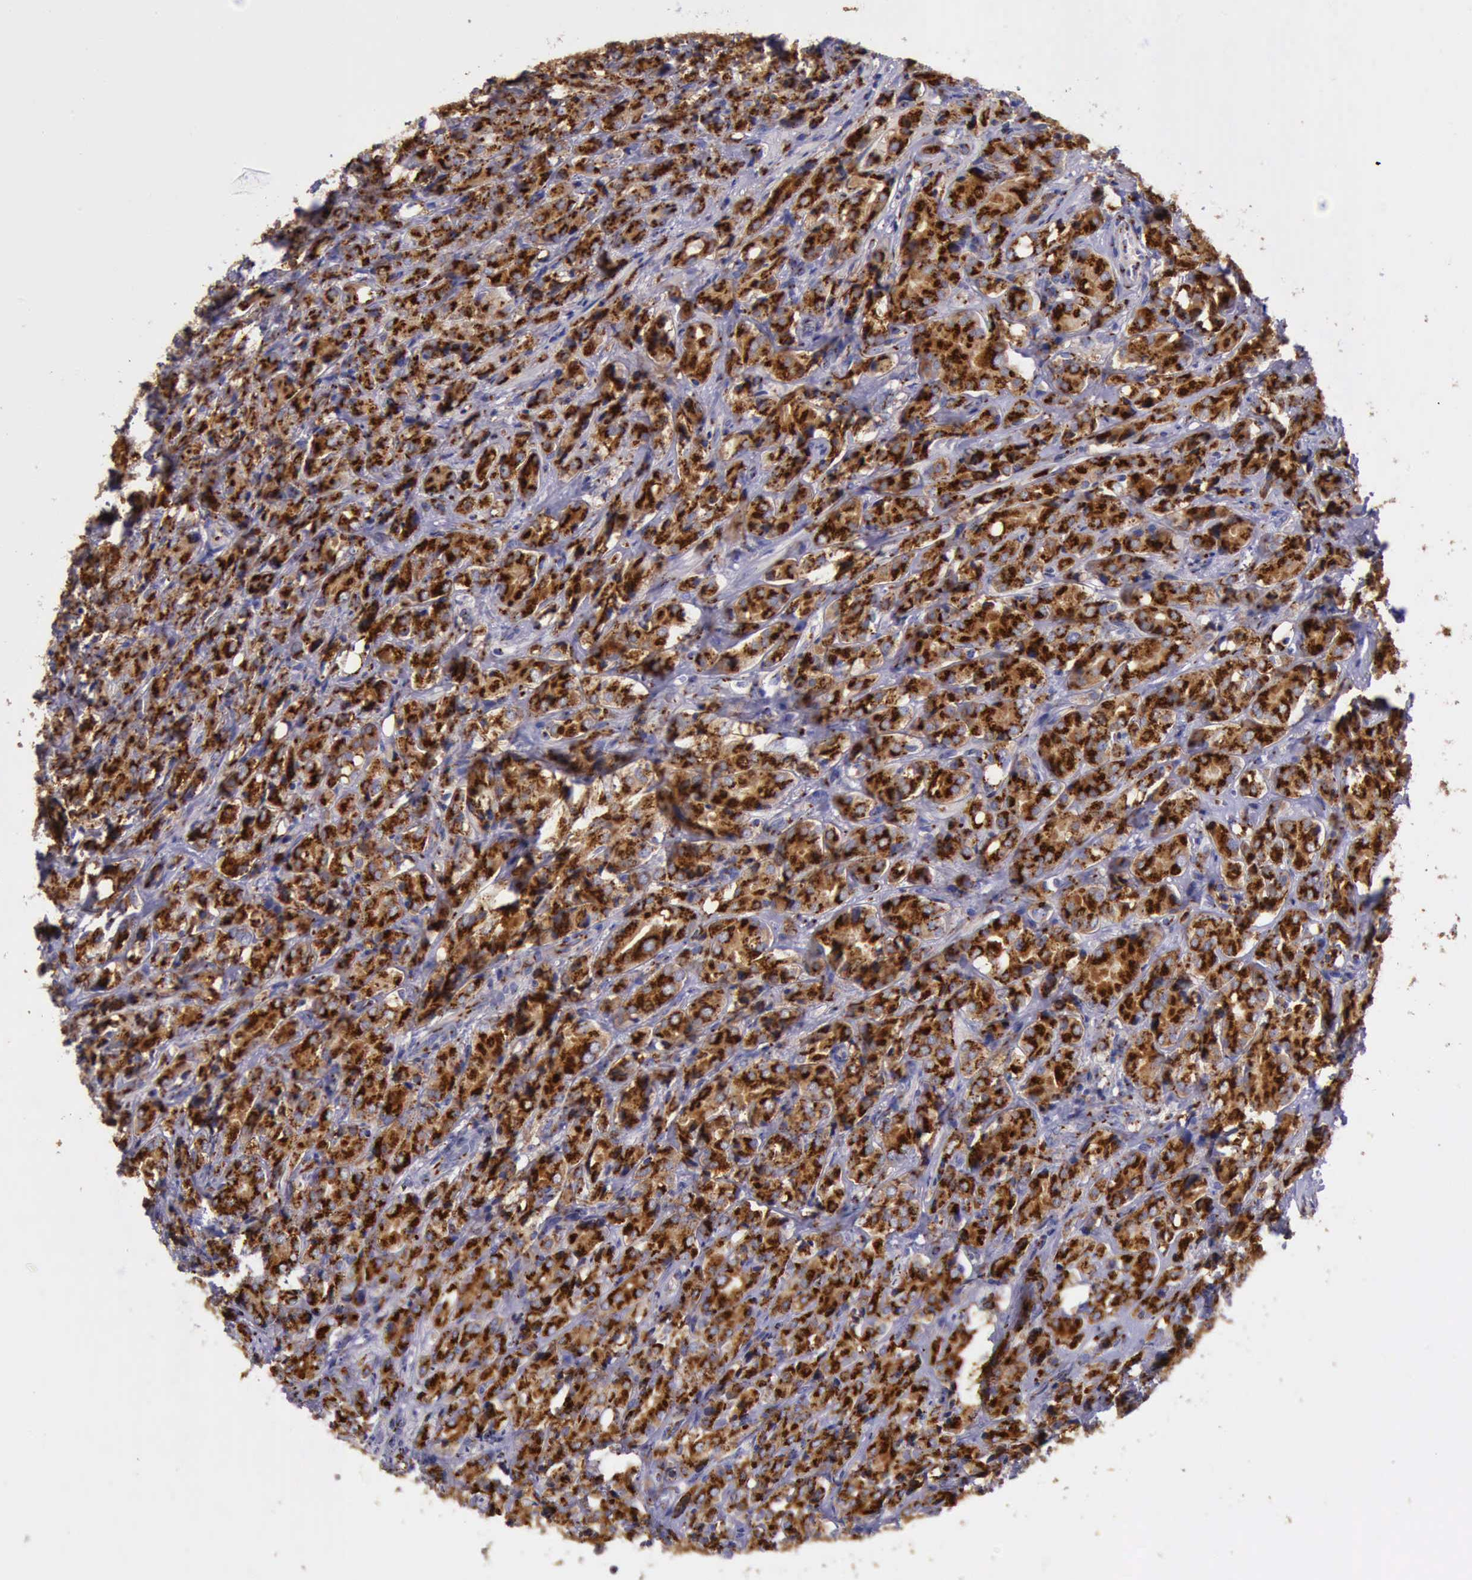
{"staining": {"intensity": "strong", "quantity": ">75%", "location": "cytoplasmic/membranous"}, "tissue": "prostate cancer", "cell_type": "Tumor cells", "image_type": "cancer", "snomed": [{"axis": "morphology", "description": "Adenocarcinoma, High grade"}, {"axis": "topography", "description": "Prostate"}], "caption": "This image reveals IHC staining of human prostate adenocarcinoma (high-grade), with high strong cytoplasmic/membranous expression in approximately >75% of tumor cells.", "gene": "GOLGA5", "patient": {"sex": "male", "age": 68}}